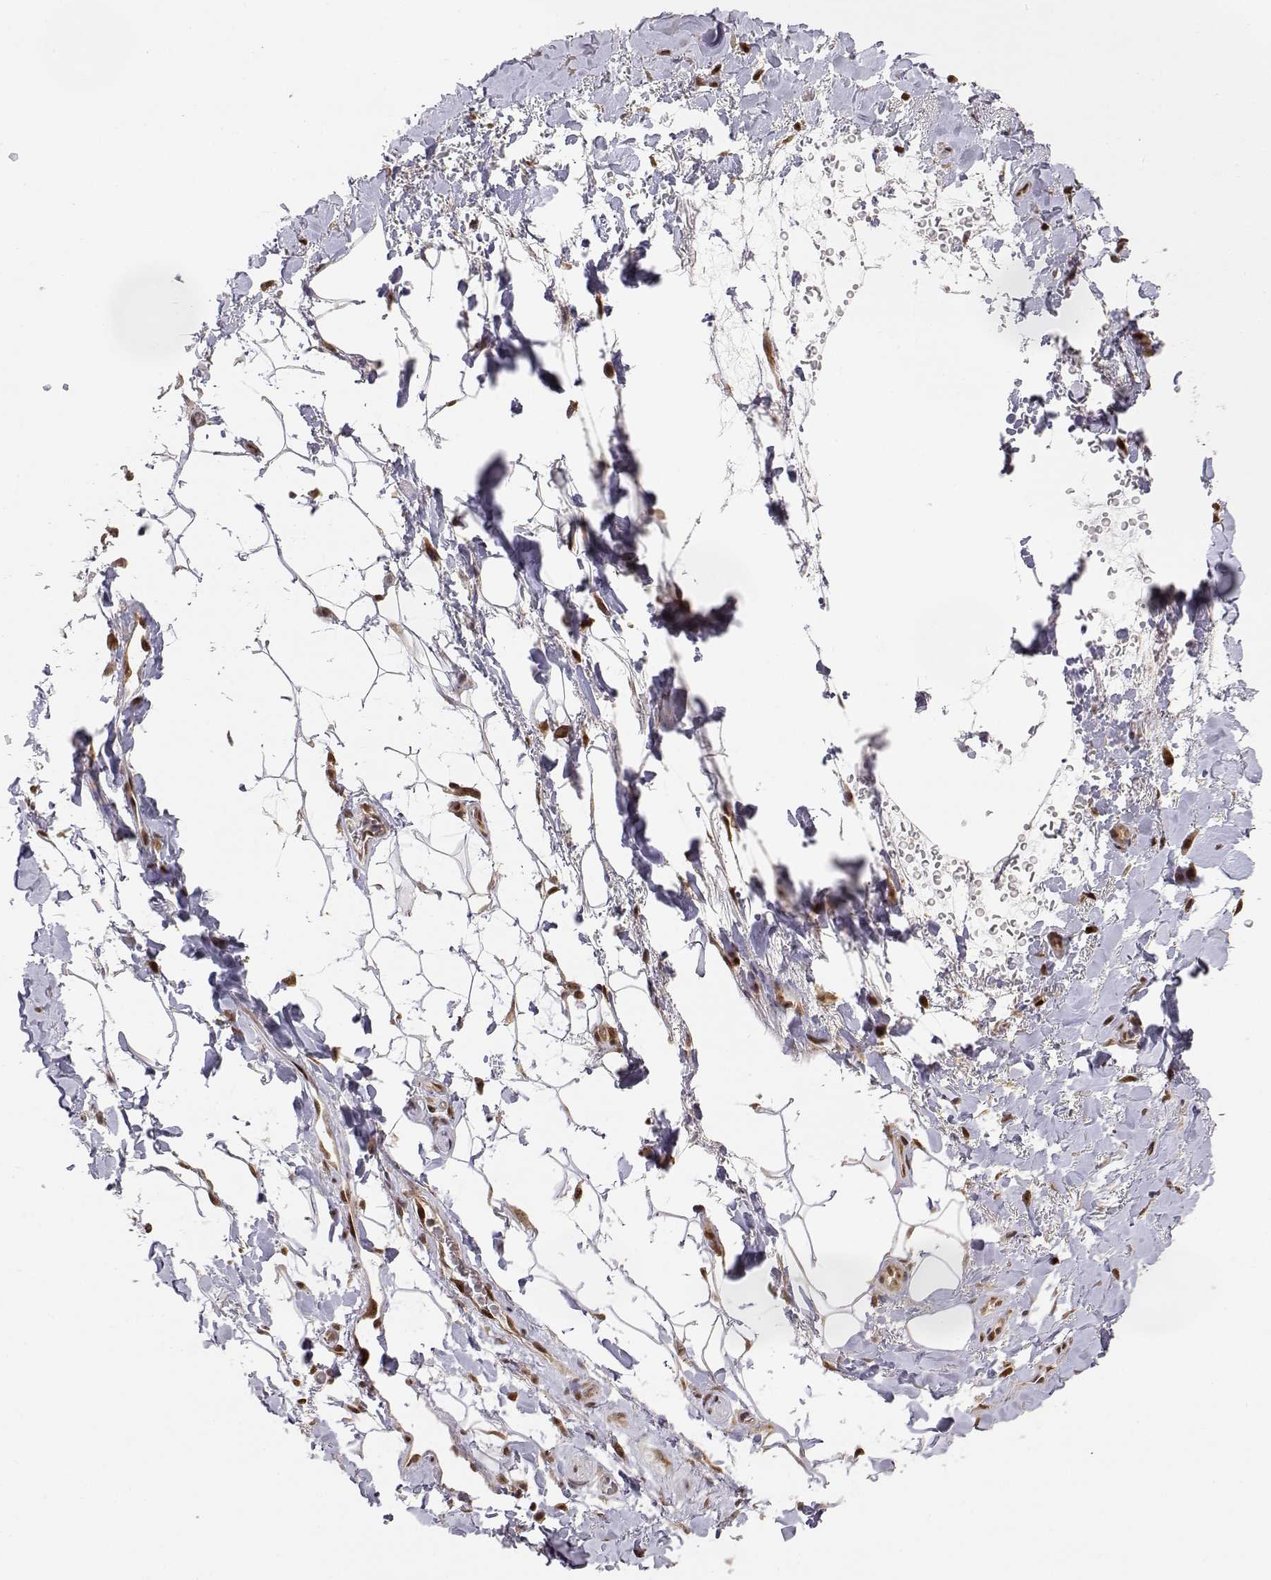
{"staining": {"intensity": "strong", "quantity": ">75%", "location": "nuclear"}, "tissue": "adipose tissue", "cell_type": "Adipocytes", "image_type": "normal", "snomed": [{"axis": "morphology", "description": "Normal tissue, NOS"}, {"axis": "topography", "description": "Anal"}, {"axis": "topography", "description": "Peripheral nerve tissue"}], "caption": "A brown stain highlights strong nuclear staining of a protein in adipocytes of benign human adipose tissue. (DAB (3,3'-diaminobenzidine) IHC, brown staining for protein, blue staining for nuclei).", "gene": "BRCA1", "patient": {"sex": "male", "age": 53}}